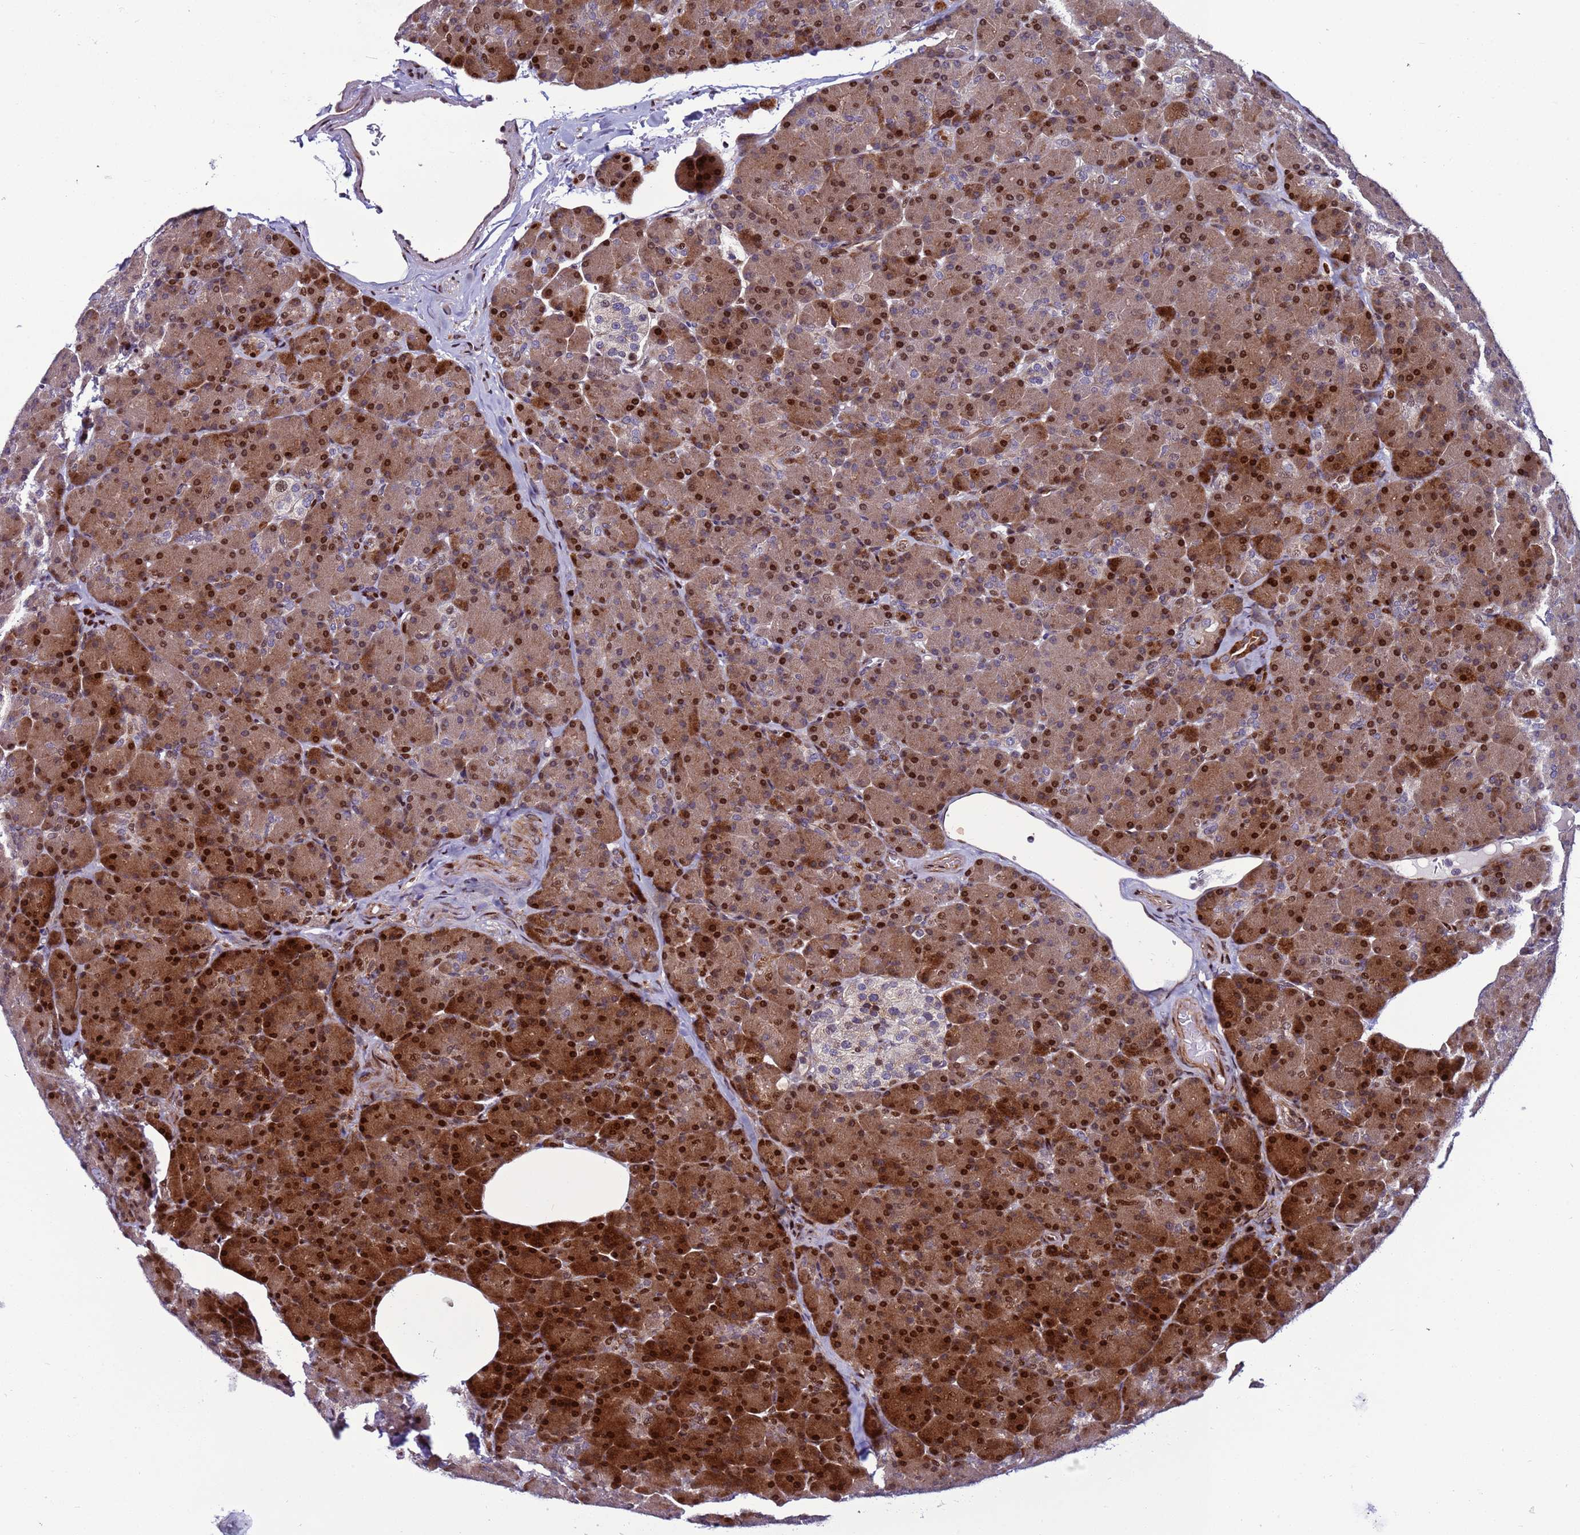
{"staining": {"intensity": "strong", "quantity": ">75%", "location": "cytoplasmic/membranous,nuclear"}, "tissue": "pancreas", "cell_type": "Exocrine glandular cells", "image_type": "normal", "snomed": [{"axis": "morphology", "description": "Normal tissue, NOS"}, {"axis": "topography", "description": "Pancreas"}], "caption": "The immunohistochemical stain highlights strong cytoplasmic/membranous,nuclear positivity in exocrine glandular cells of normal pancreas.", "gene": "WBP11", "patient": {"sex": "female", "age": 43}}